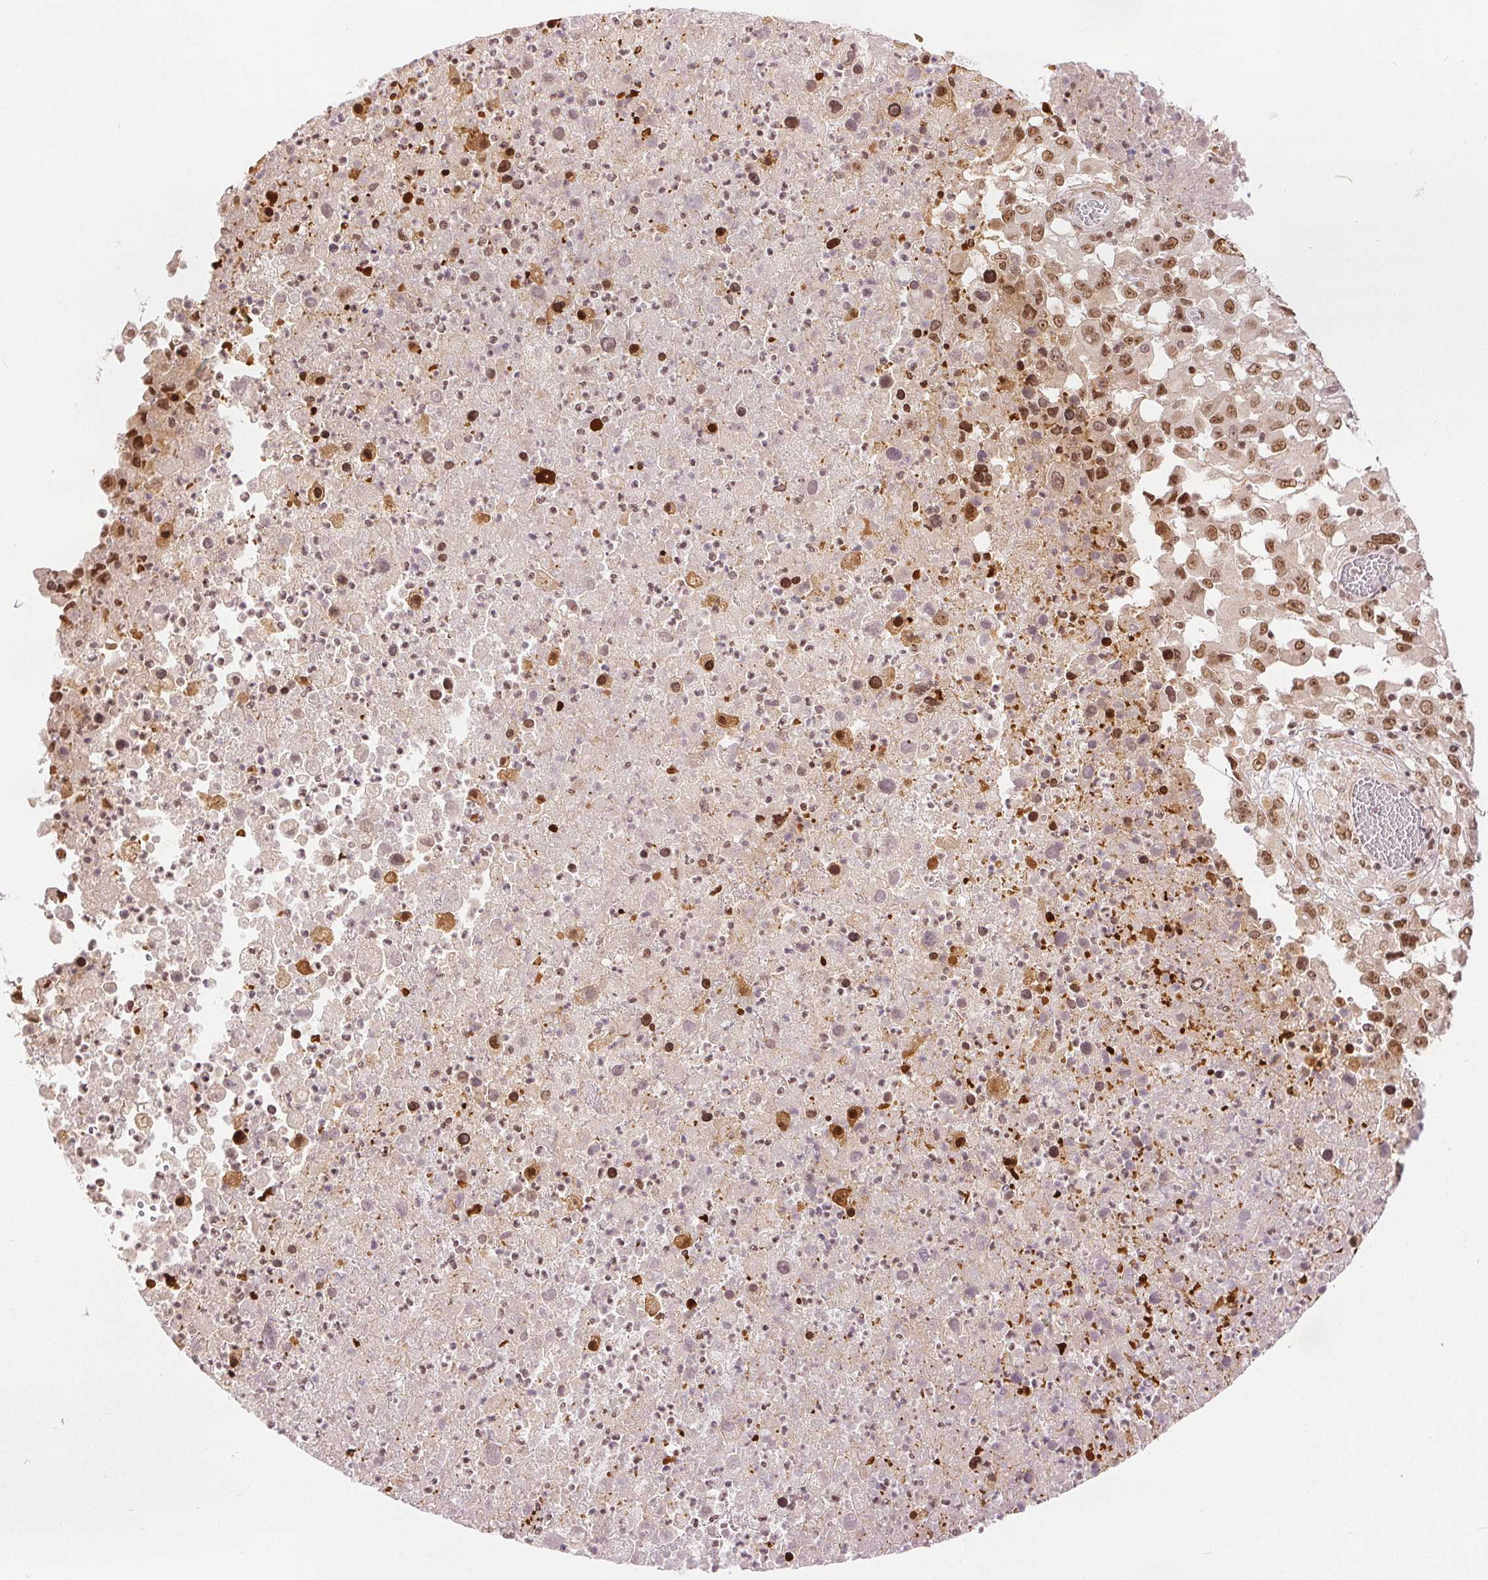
{"staining": {"intensity": "moderate", "quantity": ">75%", "location": "nuclear"}, "tissue": "melanoma", "cell_type": "Tumor cells", "image_type": "cancer", "snomed": [{"axis": "morphology", "description": "Malignant melanoma, Metastatic site"}, {"axis": "topography", "description": "Soft tissue"}], "caption": "DAB (3,3'-diaminobenzidine) immunohistochemical staining of human melanoma demonstrates moderate nuclear protein expression in approximately >75% of tumor cells.", "gene": "DEK", "patient": {"sex": "male", "age": 50}}